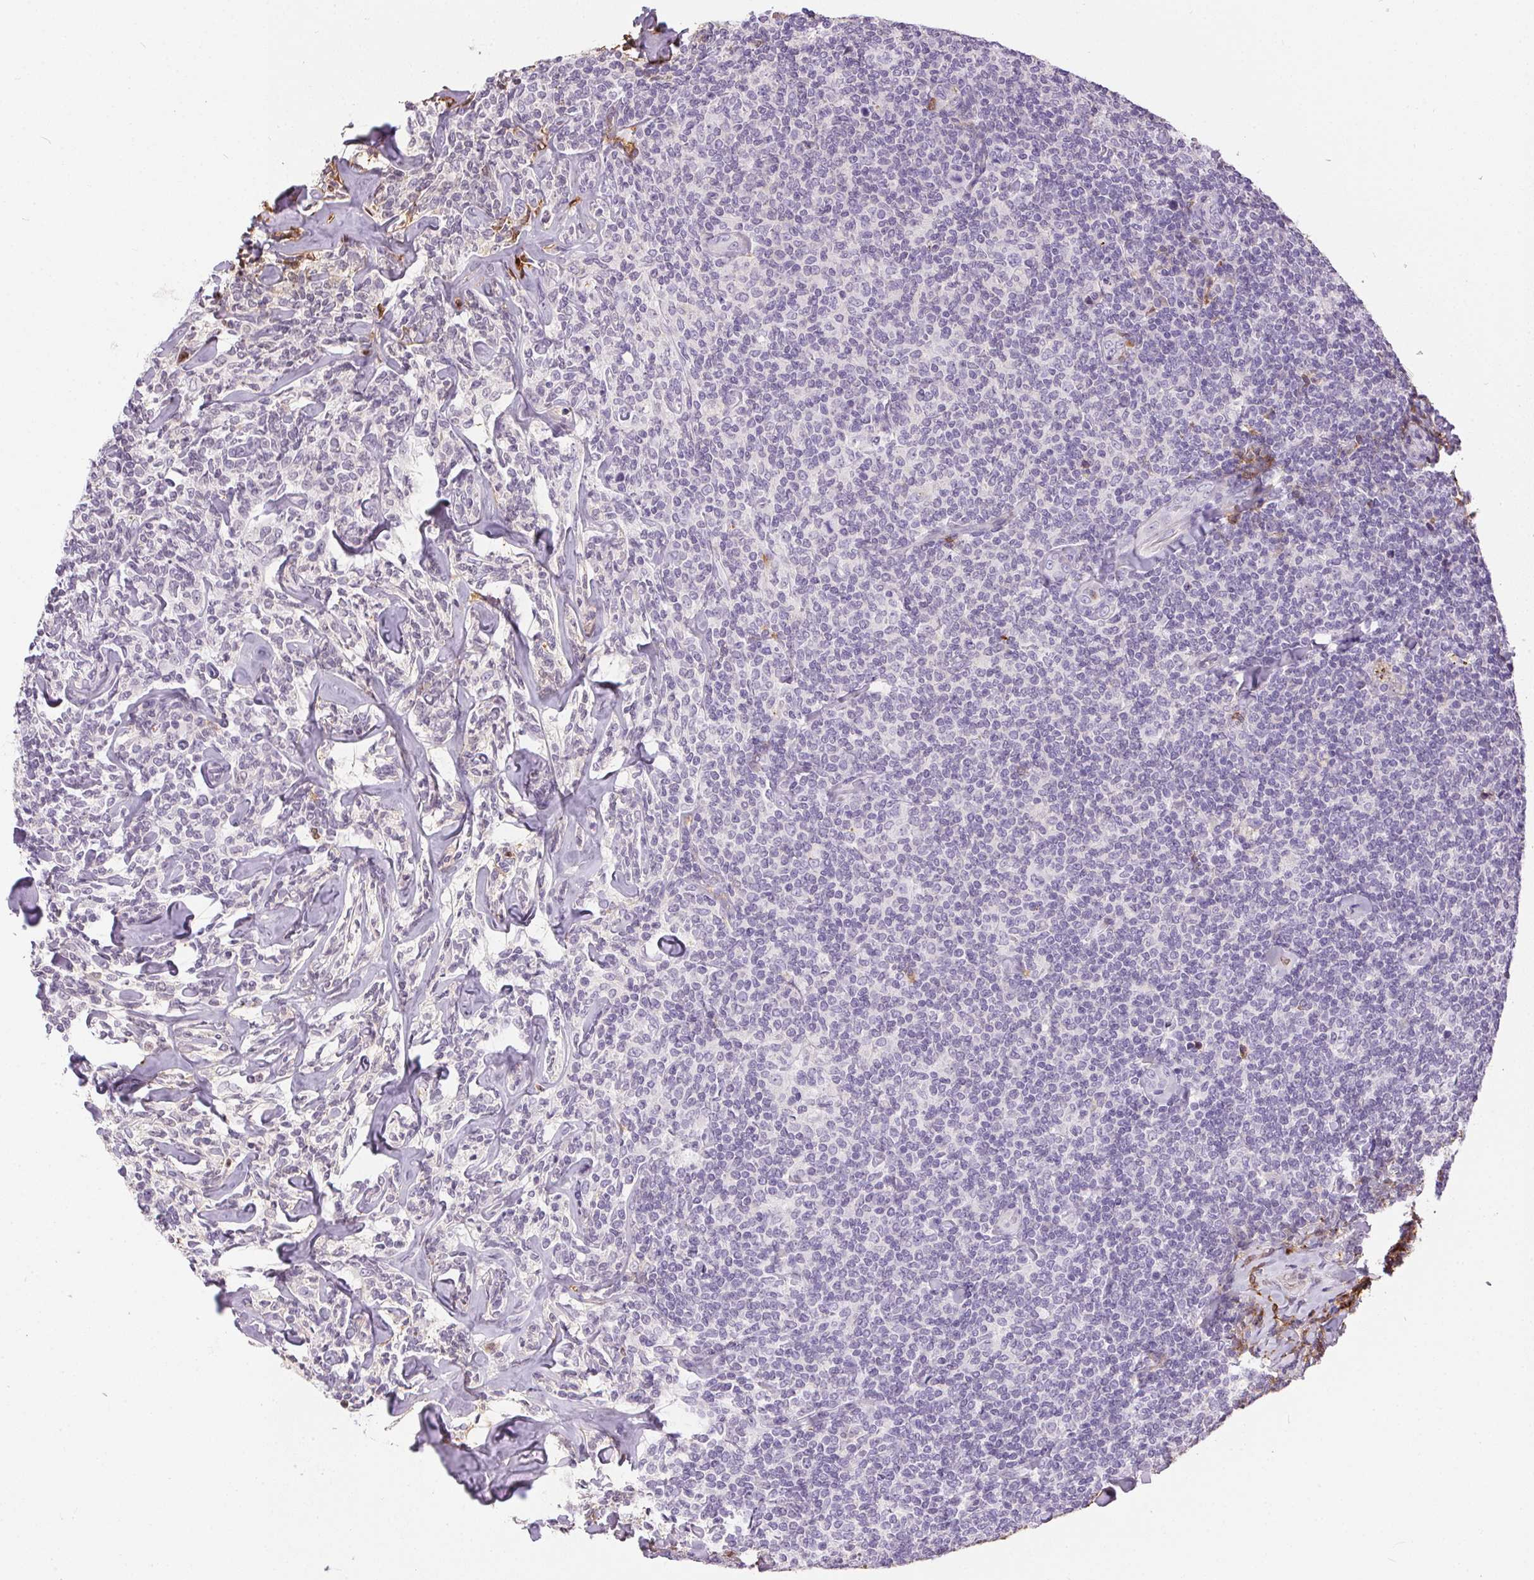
{"staining": {"intensity": "negative", "quantity": "none", "location": "none"}, "tissue": "lymphoma", "cell_type": "Tumor cells", "image_type": "cancer", "snomed": [{"axis": "morphology", "description": "Malignant lymphoma, non-Hodgkin's type, Low grade"}, {"axis": "topography", "description": "Lymph node"}], "caption": "DAB (3,3'-diaminobenzidine) immunohistochemical staining of human low-grade malignant lymphoma, non-Hodgkin's type exhibits no significant expression in tumor cells.", "gene": "ORM1", "patient": {"sex": "female", "age": 56}}